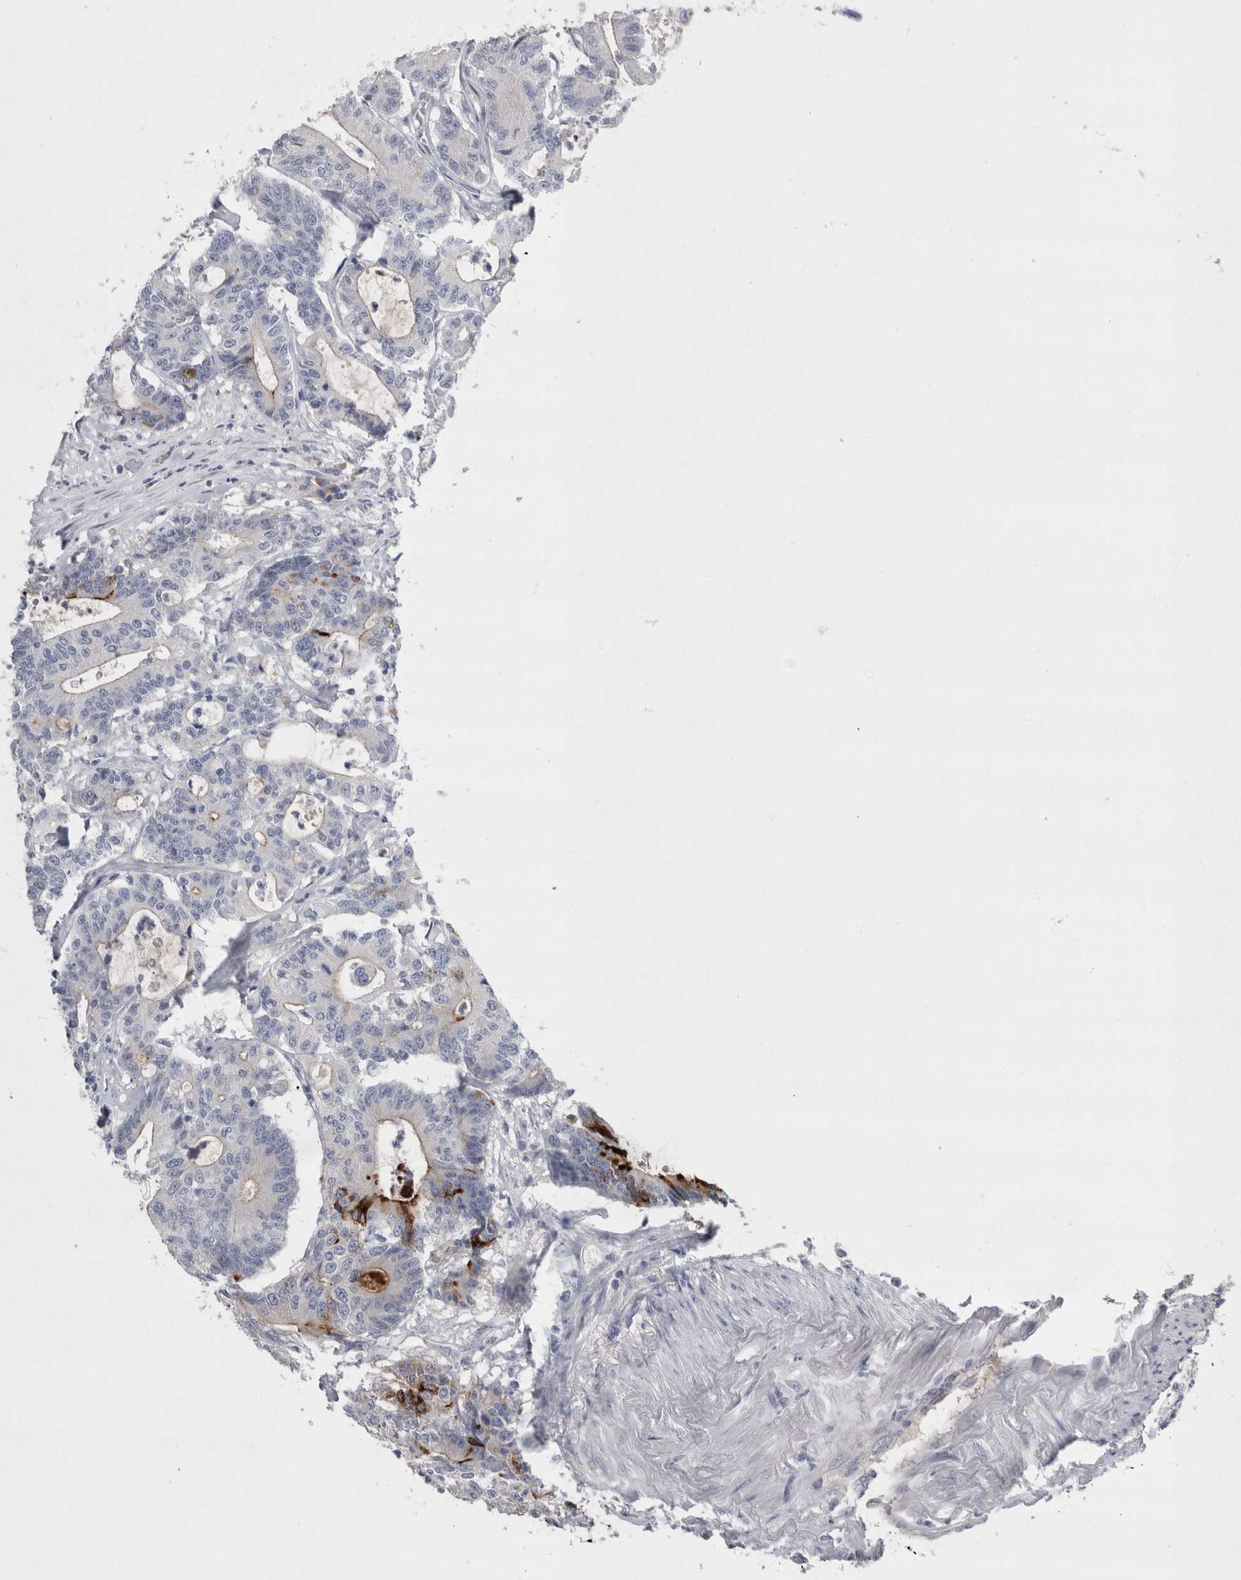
{"staining": {"intensity": "negative", "quantity": "none", "location": "none"}, "tissue": "colorectal cancer", "cell_type": "Tumor cells", "image_type": "cancer", "snomed": [{"axis": "morphology", "description": "Adenocarcinoma, NOS"}, {"axis": "topography", "description": "Colon"}], "caption": "This is a histopathology image of immunohistochemistry staining of colorectal adenocarcinoma, which shows no expression in tumor cells. The staining is performed using DAB (3,3'-diaminobenzidine) brown chromogen with nuclei counter-stained in using hematoxylin.", "gene": "REG1A", "patient": {"sex": "female", "age": 84}}